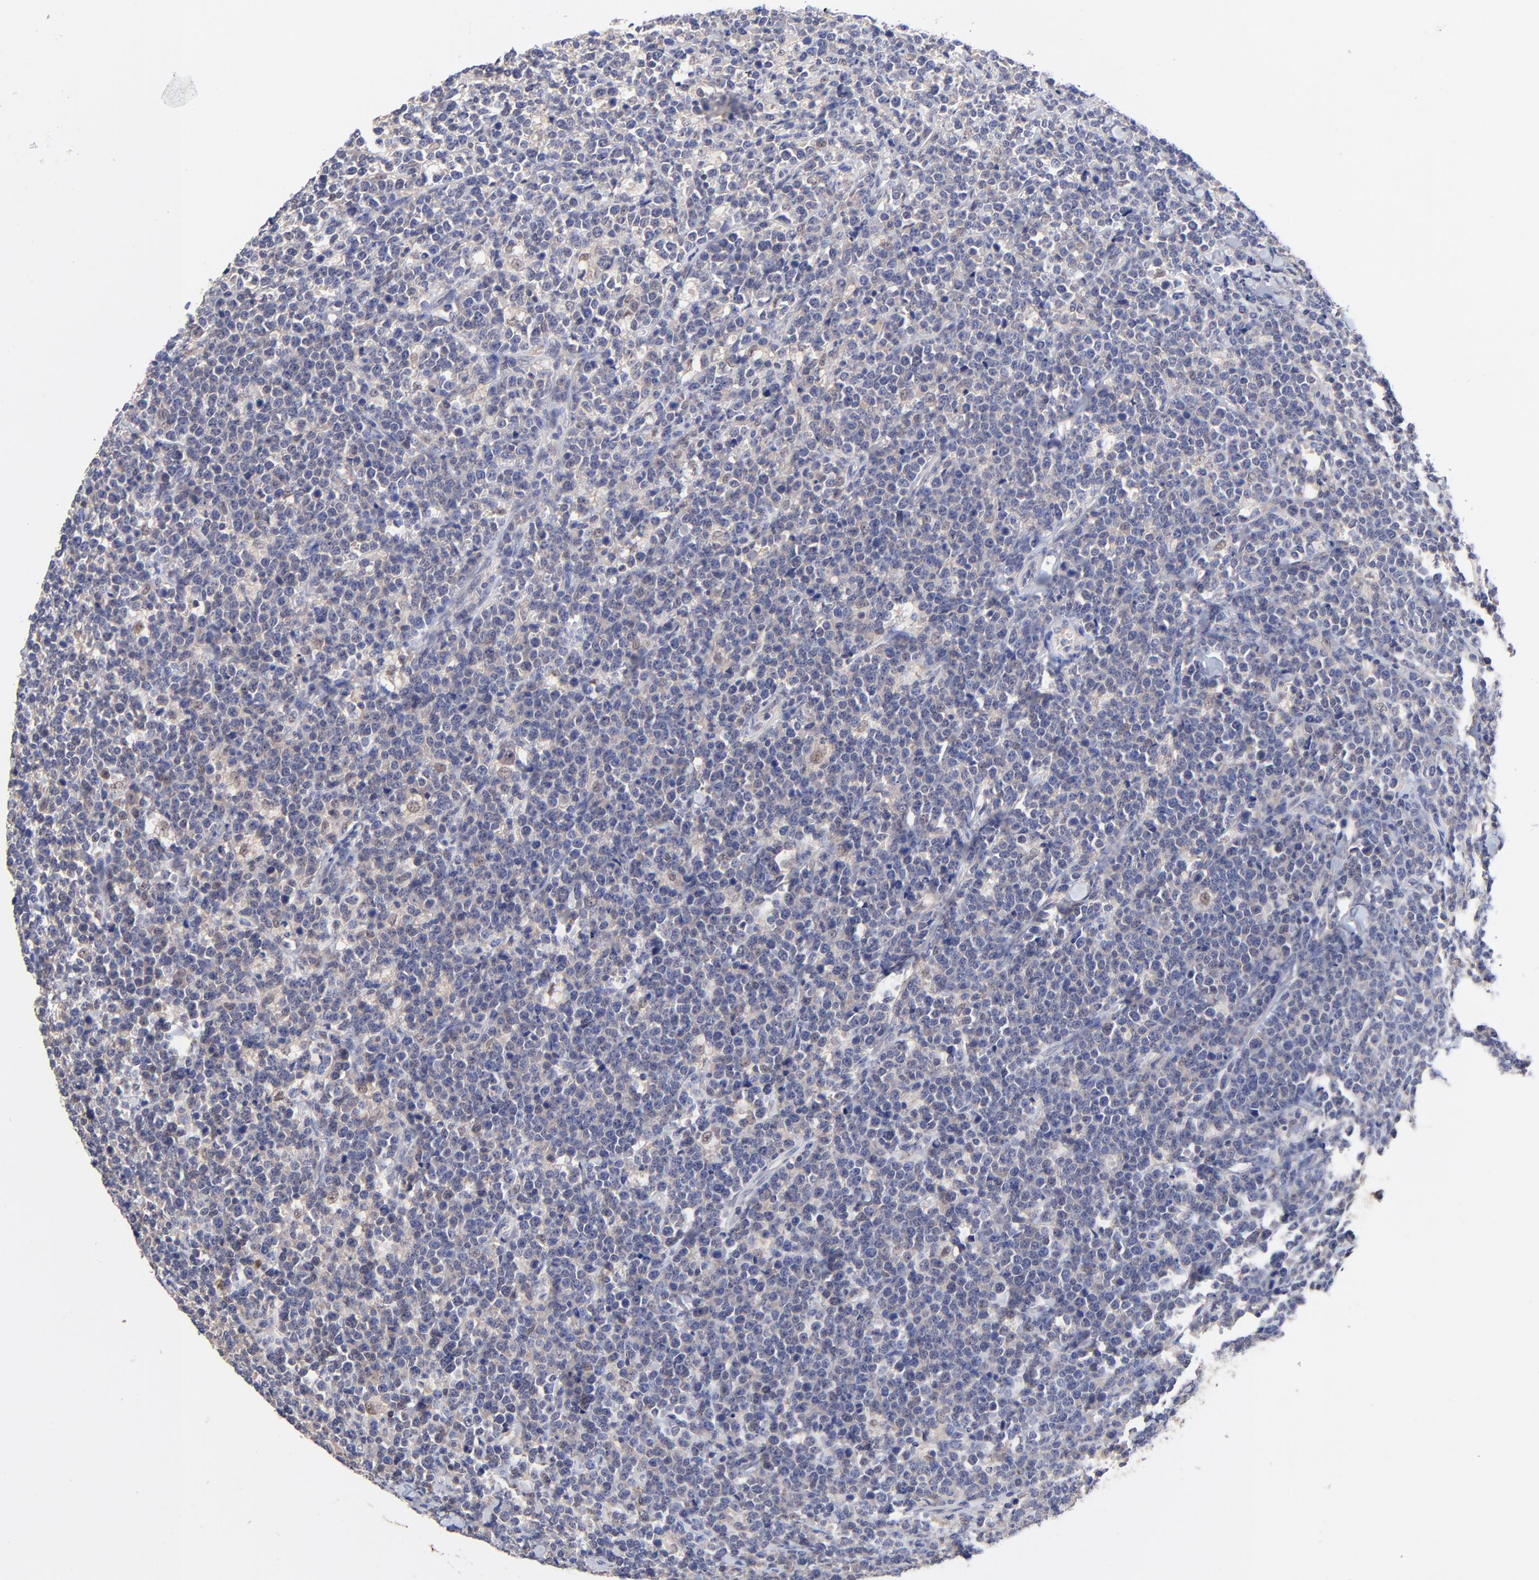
{"staining": {"intensity": "negative", "quantity": "none", "location": "none"}, "tissue": "lymphoma", "cell_type": "Tumor cells", "image_type": "cancer", "snomed": [{"axis": "morphology", "description": "Malignant lymphoma, non-Hodgkin's type, High grade"}, {"axis": "topography", "description": "Small intestine"}, {"axis": "topography", "description": "Colon"}], "caption": "There is no significant expression in tumor cells of lymphoma.", "gene": "TXNL1", "patient": {"sex": "male", "age": 8}}